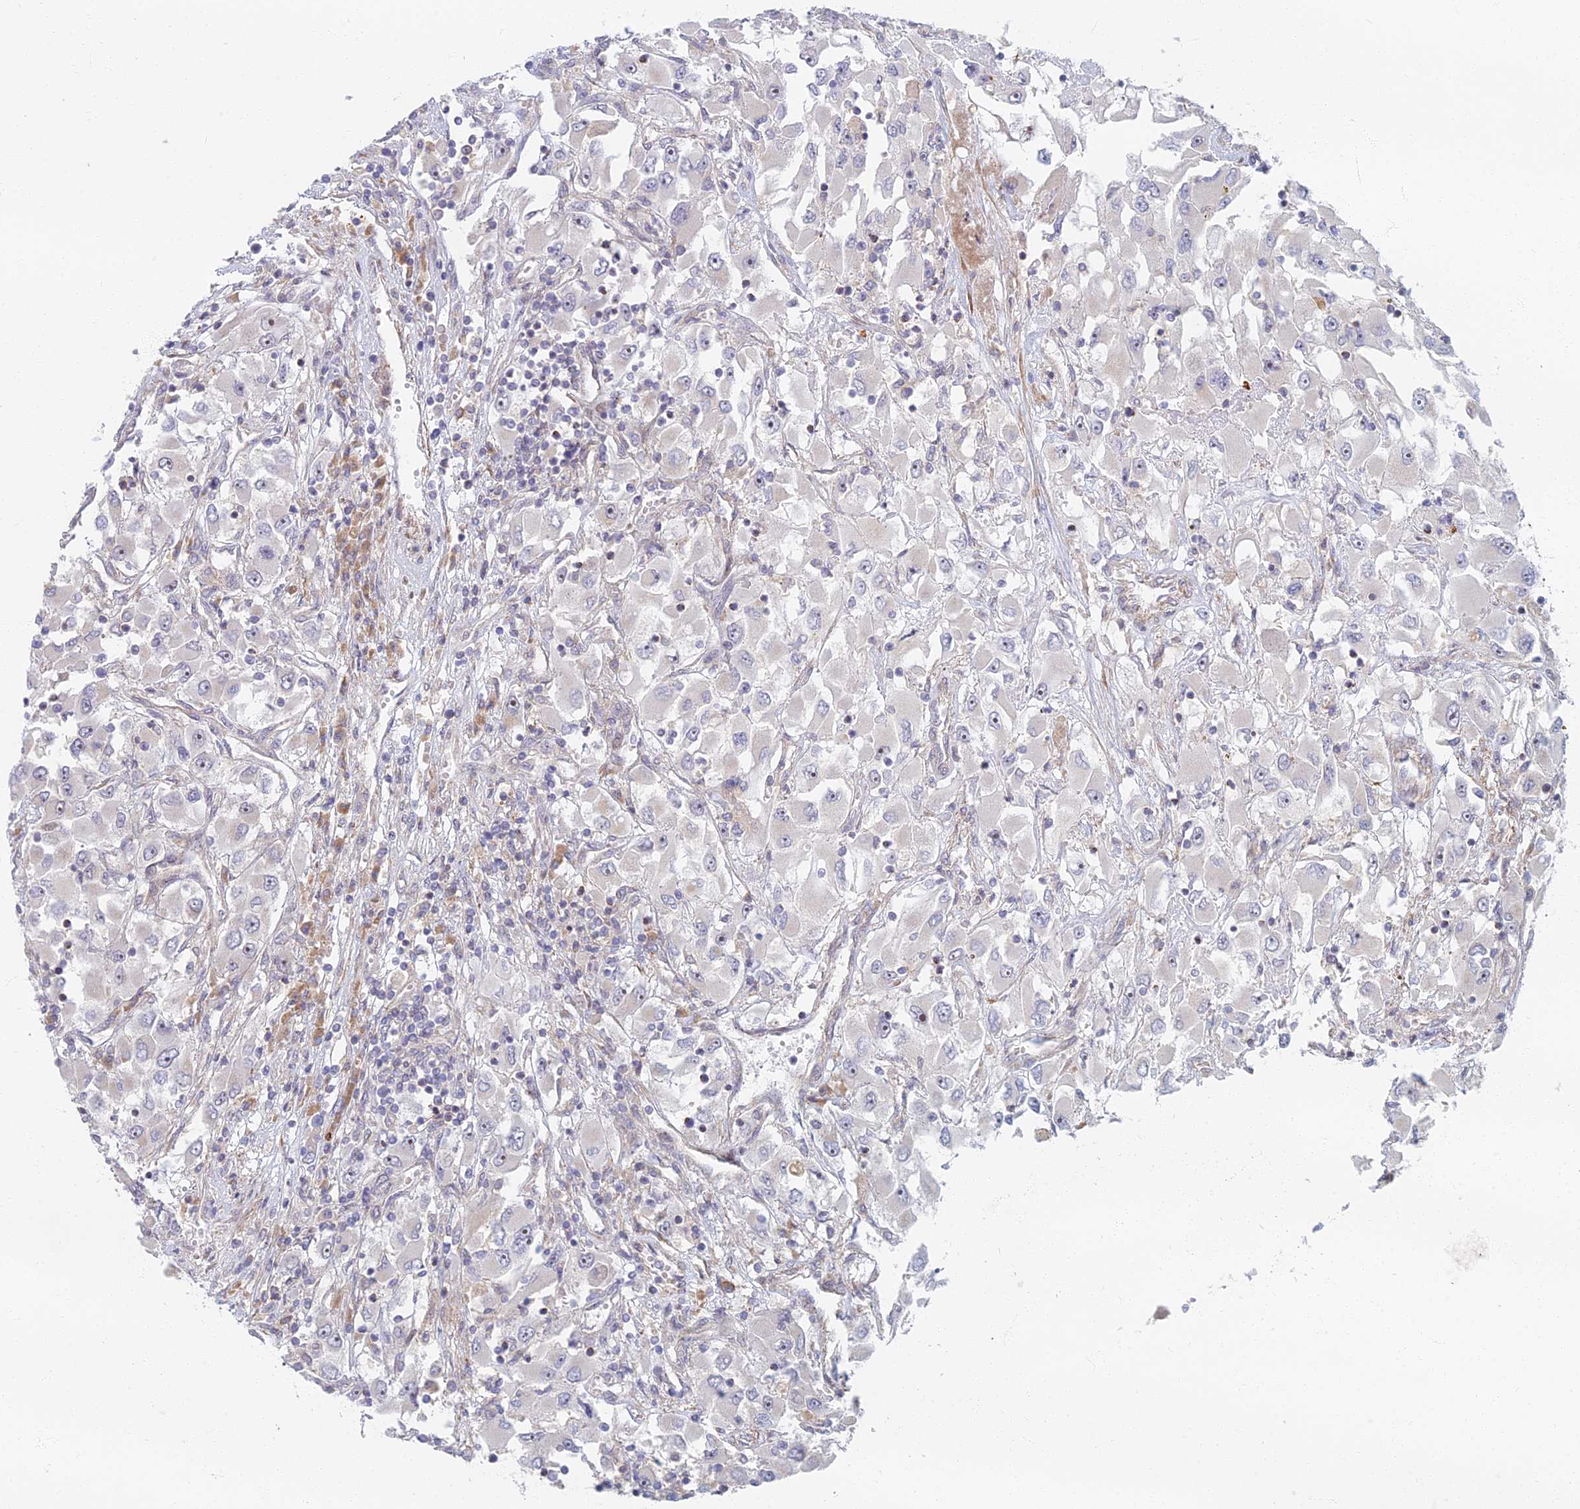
{"staining": {"intensity": "negative", "quantity": "none", "location": "none"}, "tissue": "renal cancer", "cell_type": "Tumor cells", "image_type": "cancer", "snomed": [{"axis": "morphology", "description": "Adenocarcinoma, NOS"}, {"axis": "topography", "description": "Kidney"}], "caption": "An immunohistochemistry (IHC) micrograph of renal adenocarcinoma is shown. There is no staining in tumor cells of renal adenocarcinoma. (DAB (3,3'-diaminobenzidine) immunohistochemistry (IHC) with hematoxylin counter stain).", "gene": "C15orf40", "patient": {"sex": "female", "age": 52}}